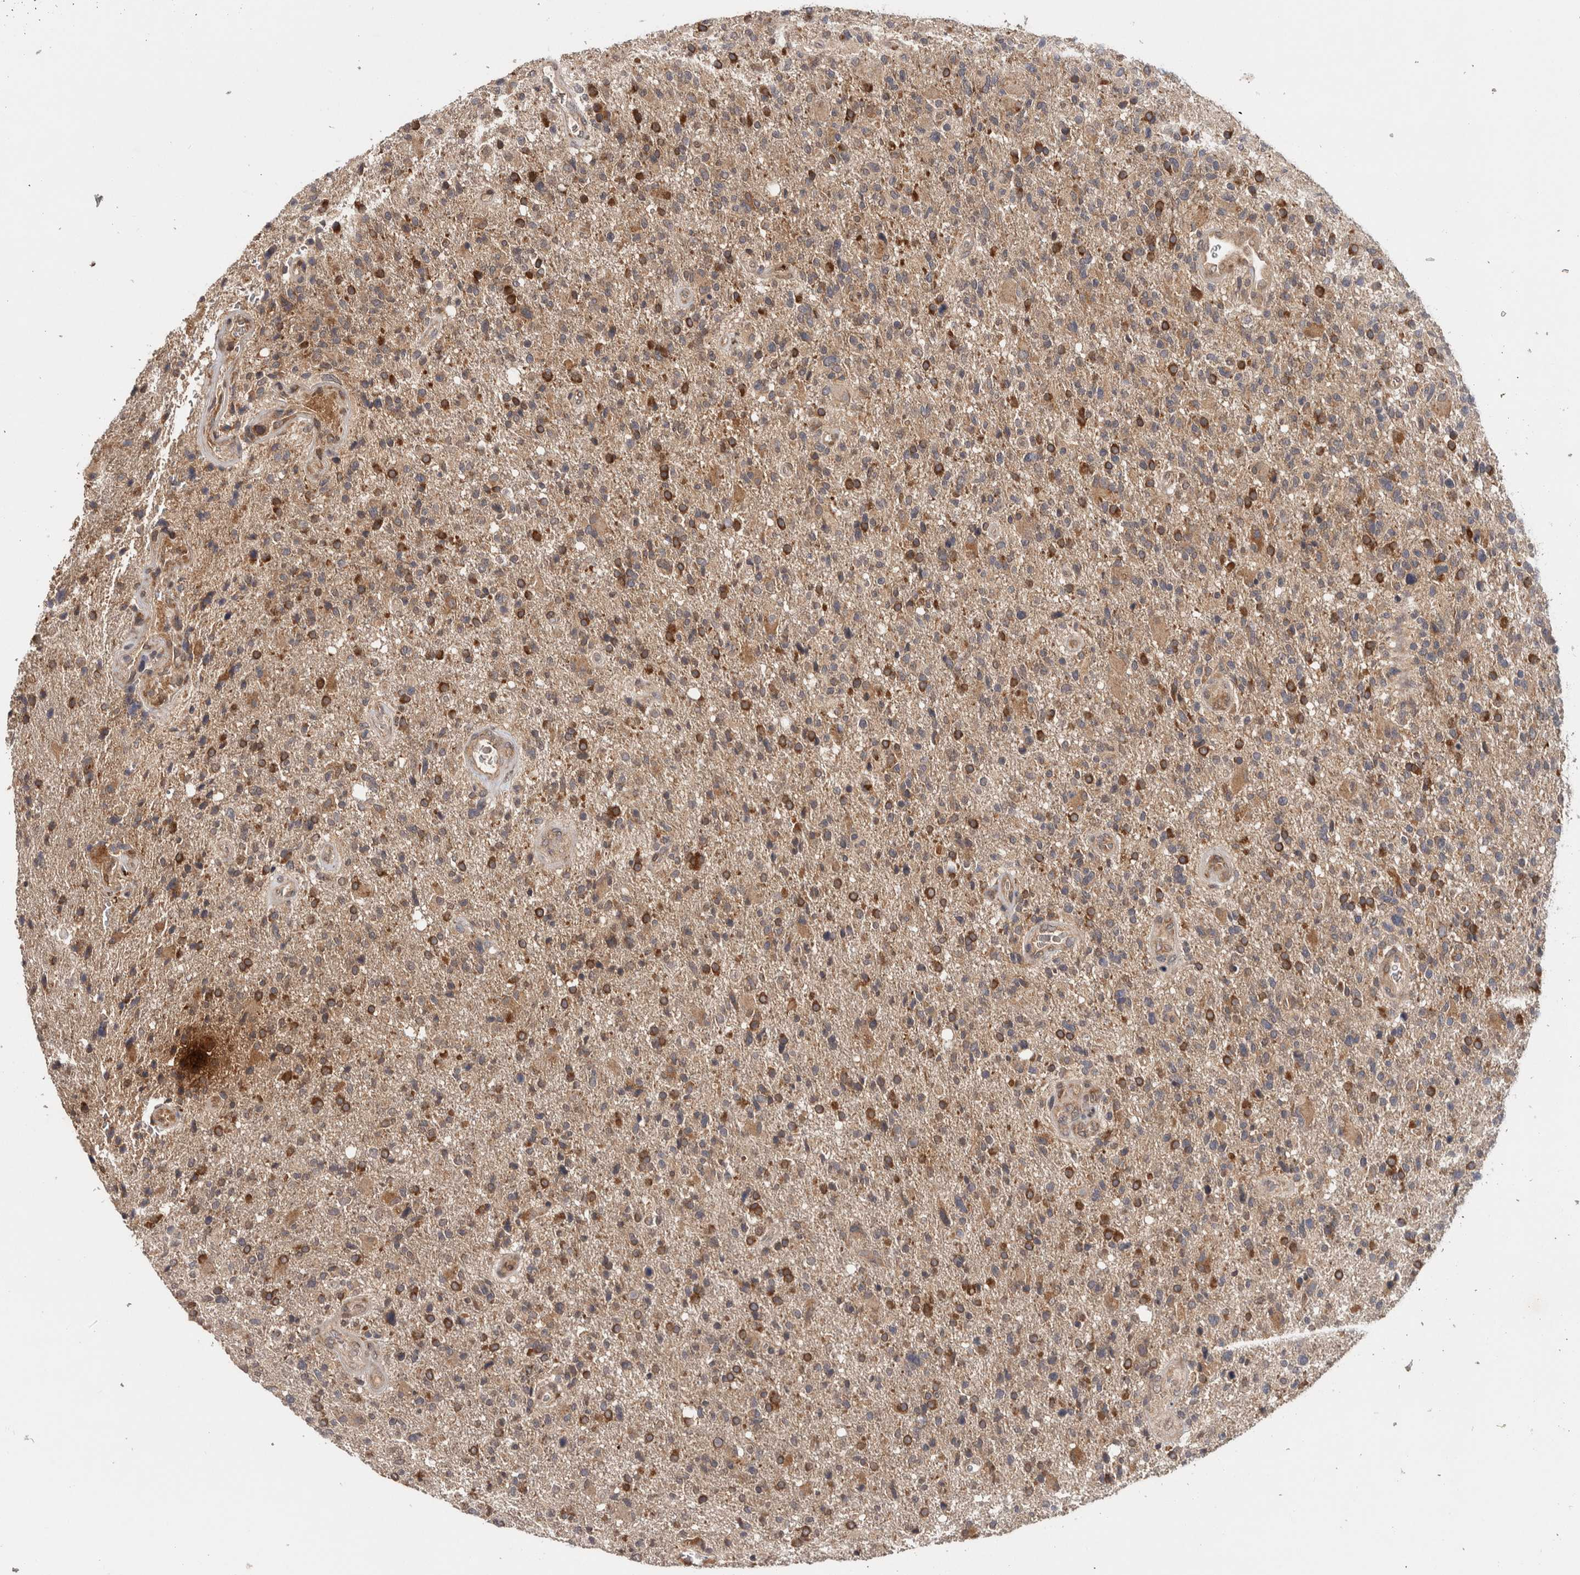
{"staining": {"intensity": "moderate", "quantity": "25%-75%", "location": "cytoplasmic/membranous"}, "tissue": "glioma", "cell_type": "Tumor cells", "image_type": "cancer", "snomed": [{"axis": "morphology", "description": "Glioma, malignant, High grade"}, {"axis": "topography", "description": "Brain"}], "caption": "Moderate cytoplasmic/membranous staining is present in approximately 25%-75% of tumor cells in glioma.", "gene": "HMOX2", "patient": {"sex": "male", "age": 72}}